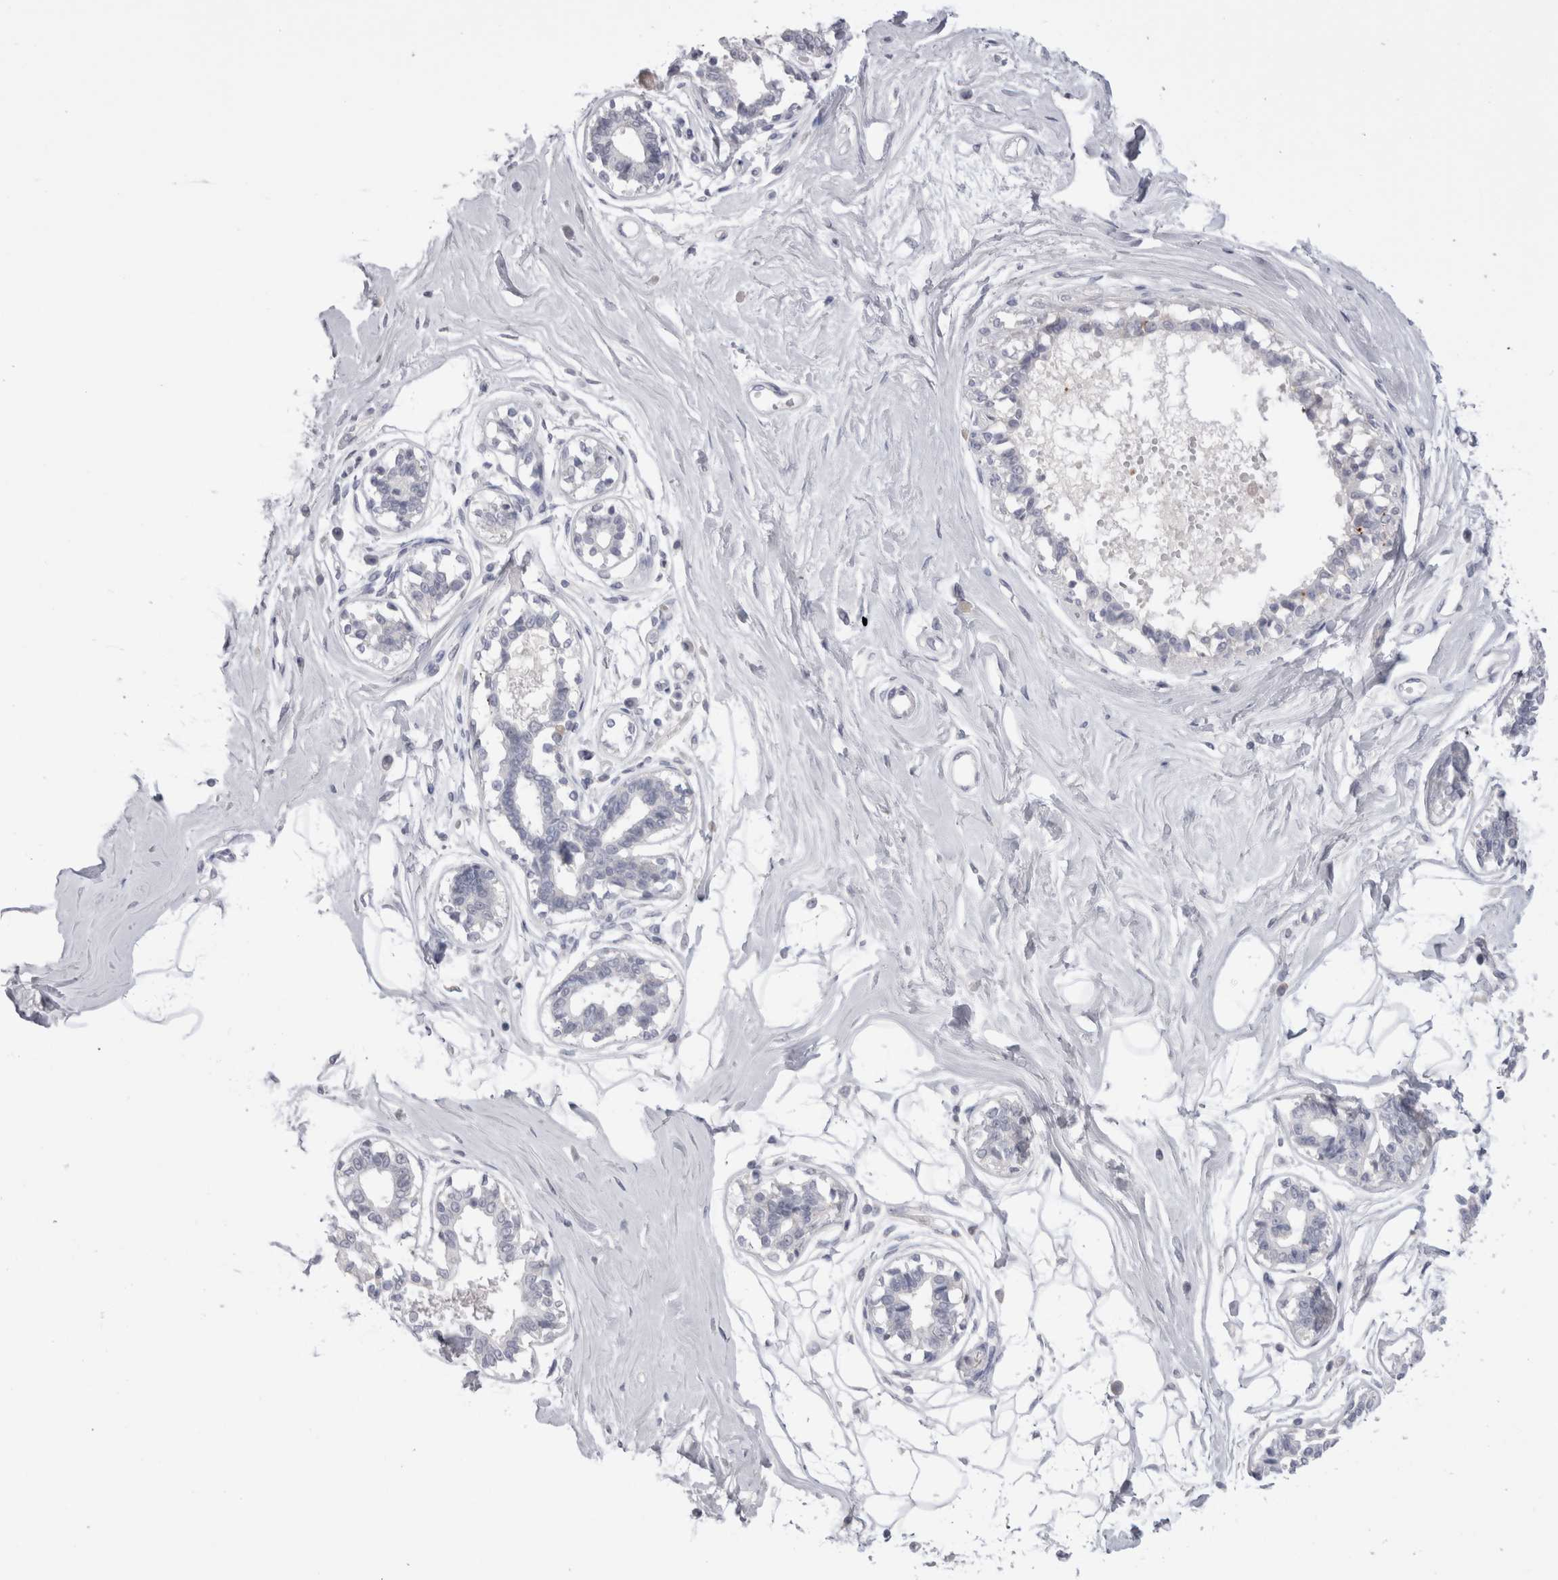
{"staining": {"intensity": "negative", "quantity": "none", "location": "none"}, "tissue": "breast", "cell_type": "Adipocytes", "image_type": "normal", "snomed": [{"axis": "morphology", "description": "Normal tissue, NOS"}, {"axis": "topography", "description": "Breast"}], "caption": "This is an immunohistochemistry (IHC) micrograph of normal human breast. There is no expression in adipocytes.", "gene": "SUCNR1", "patient": {"sex": "female", "age": 45}}